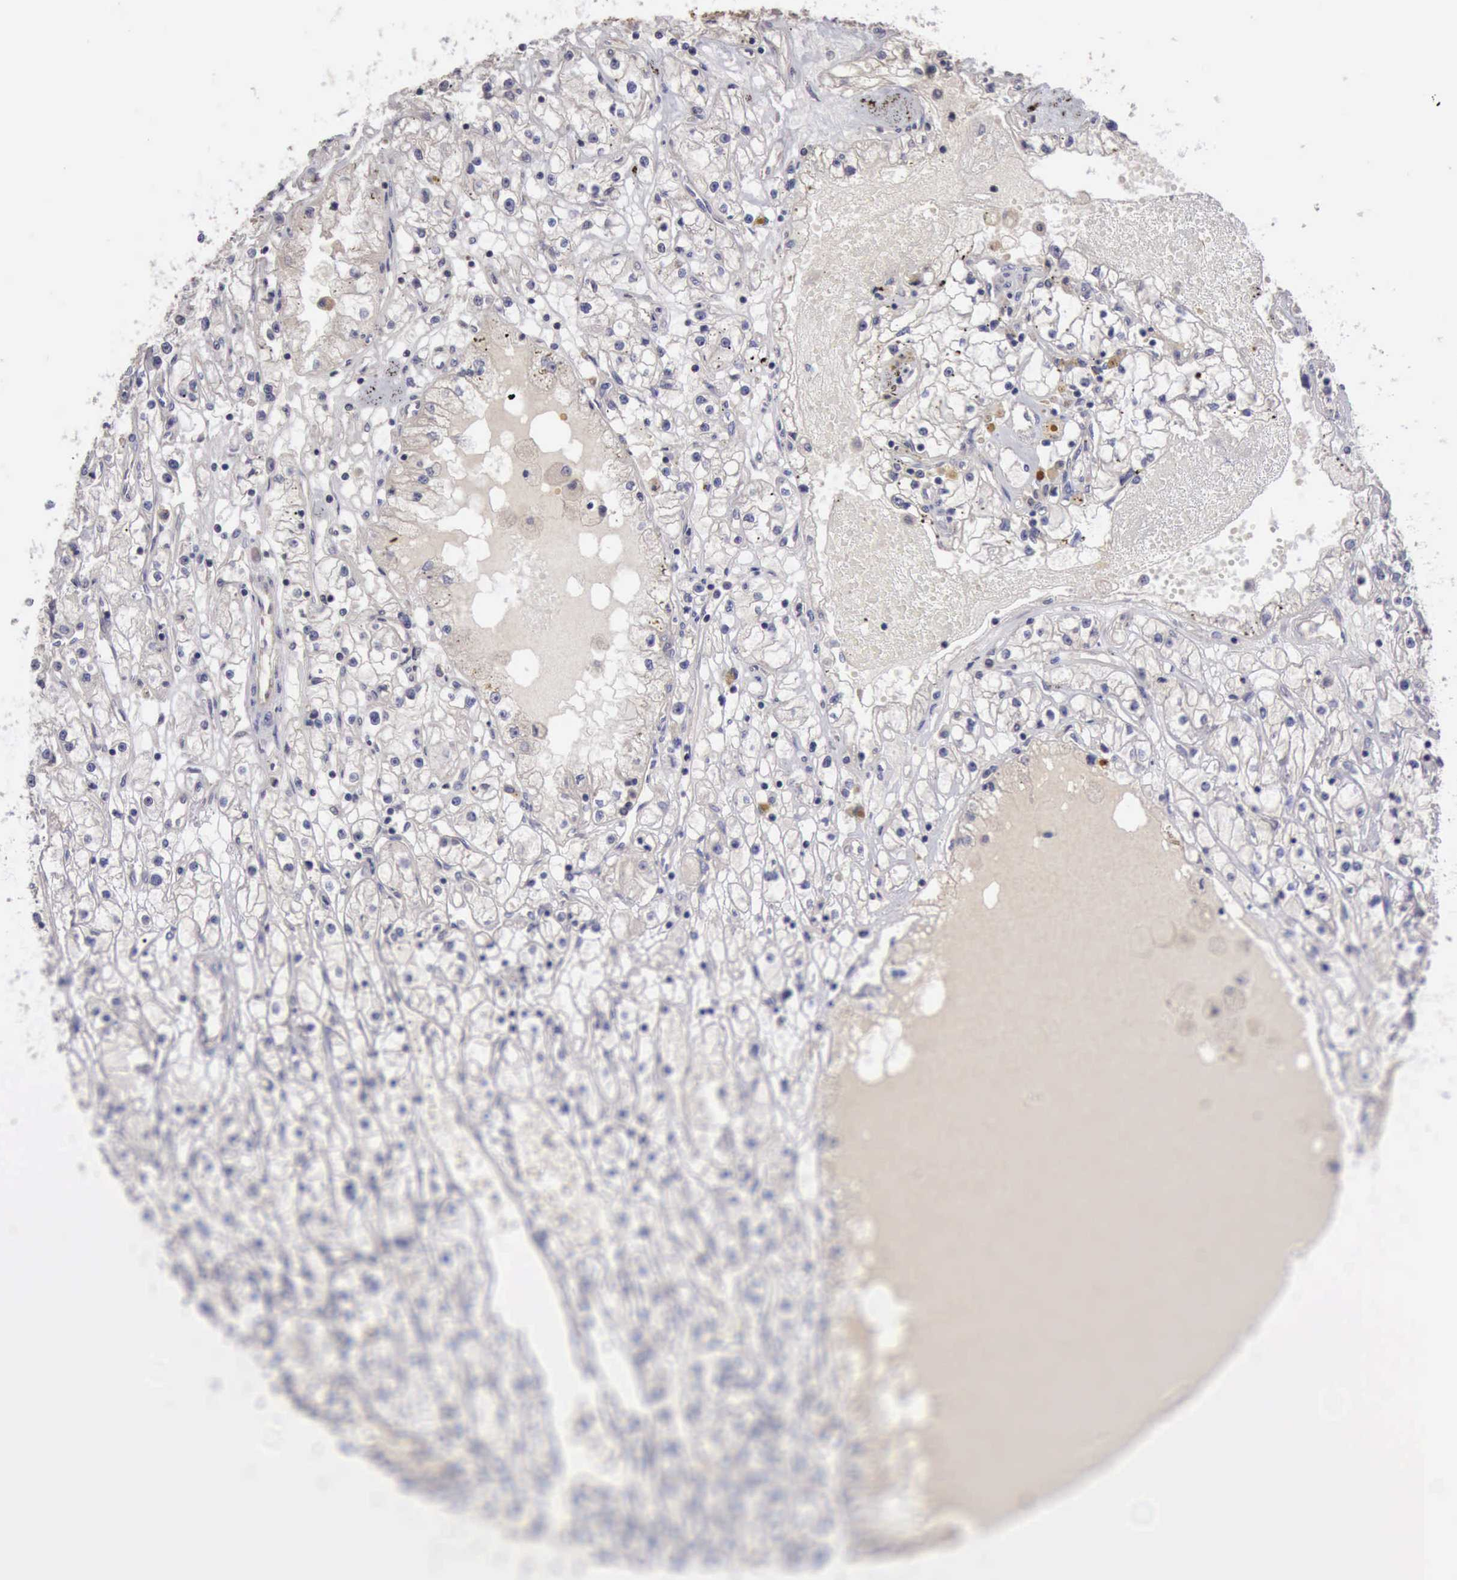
{"staining": {"intensity": "negative", "quantity": "none", "location": "none"}, "tissue": "renal cancer", "cell_type": "Tumor cells", "image_type": "cancer", "snomed": [{"axis": "morphology", "description": "Adenocarcinoma, NOS"}, {"axis": "topography", "description": "Kidney"}], "caption": "Tumor cells are negative for protein expression in human renal adenocarcinoma.", "gene": "BMX", "patient": {"sex": "male", "age": 56}}